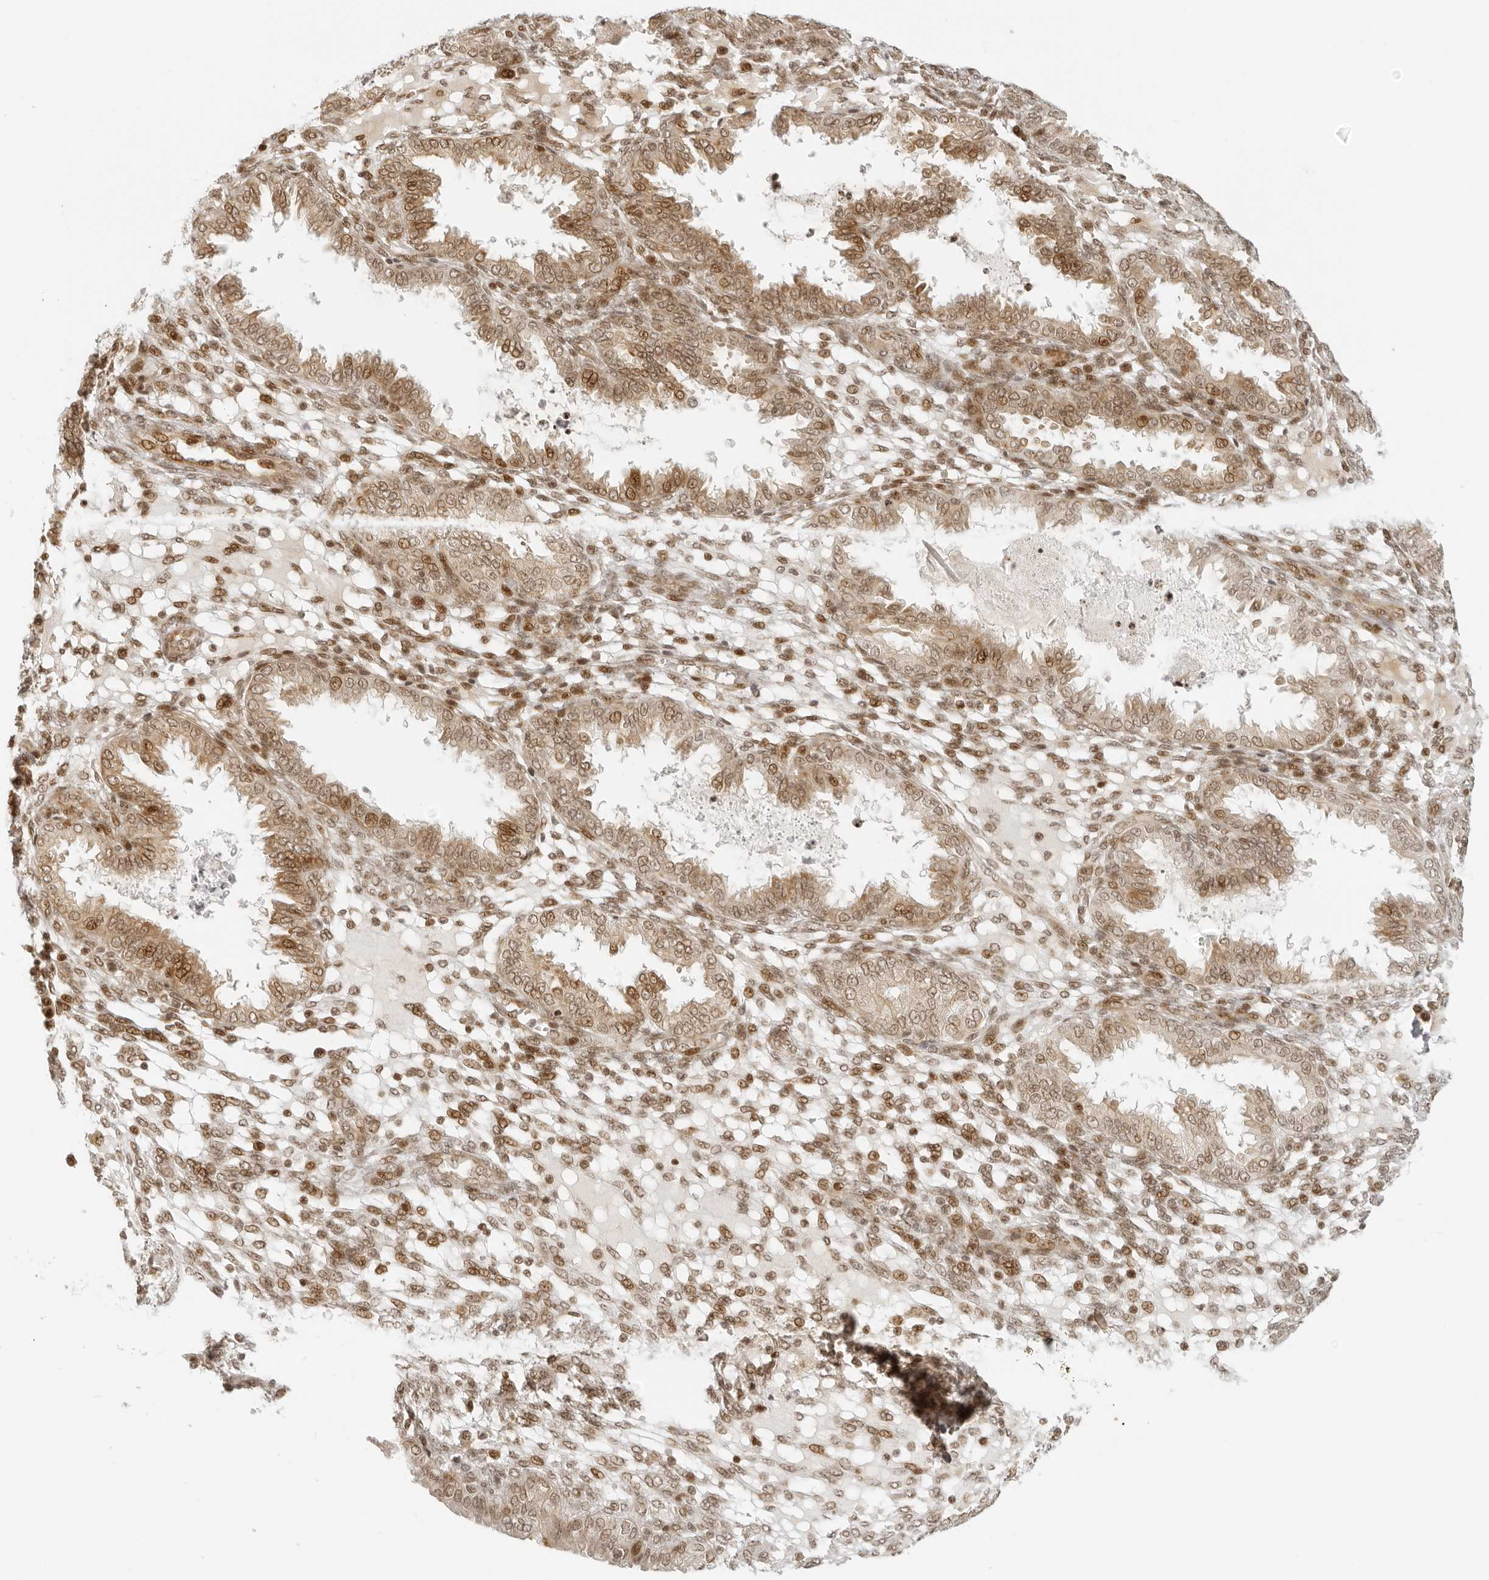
{"staining": {"intensity": "moderate", "quantity": ">75%", "location": "nuclear"}, "tissue": "endometrium", "cell_type": "Cells in endometrial stroma", "image_type": "normal", "snomed": [{"axis": "morphology", "description": "Normal tissue, NOS"}, {"axis": "topography", "description": "Endometrium"}], "caption": "Moderate nuclear protein expression is seen in approximately >75% of cells in endometrial stroma in endometrium.", "gene": "ZNF407", "patient": {"sex": "female", "age": 33}}